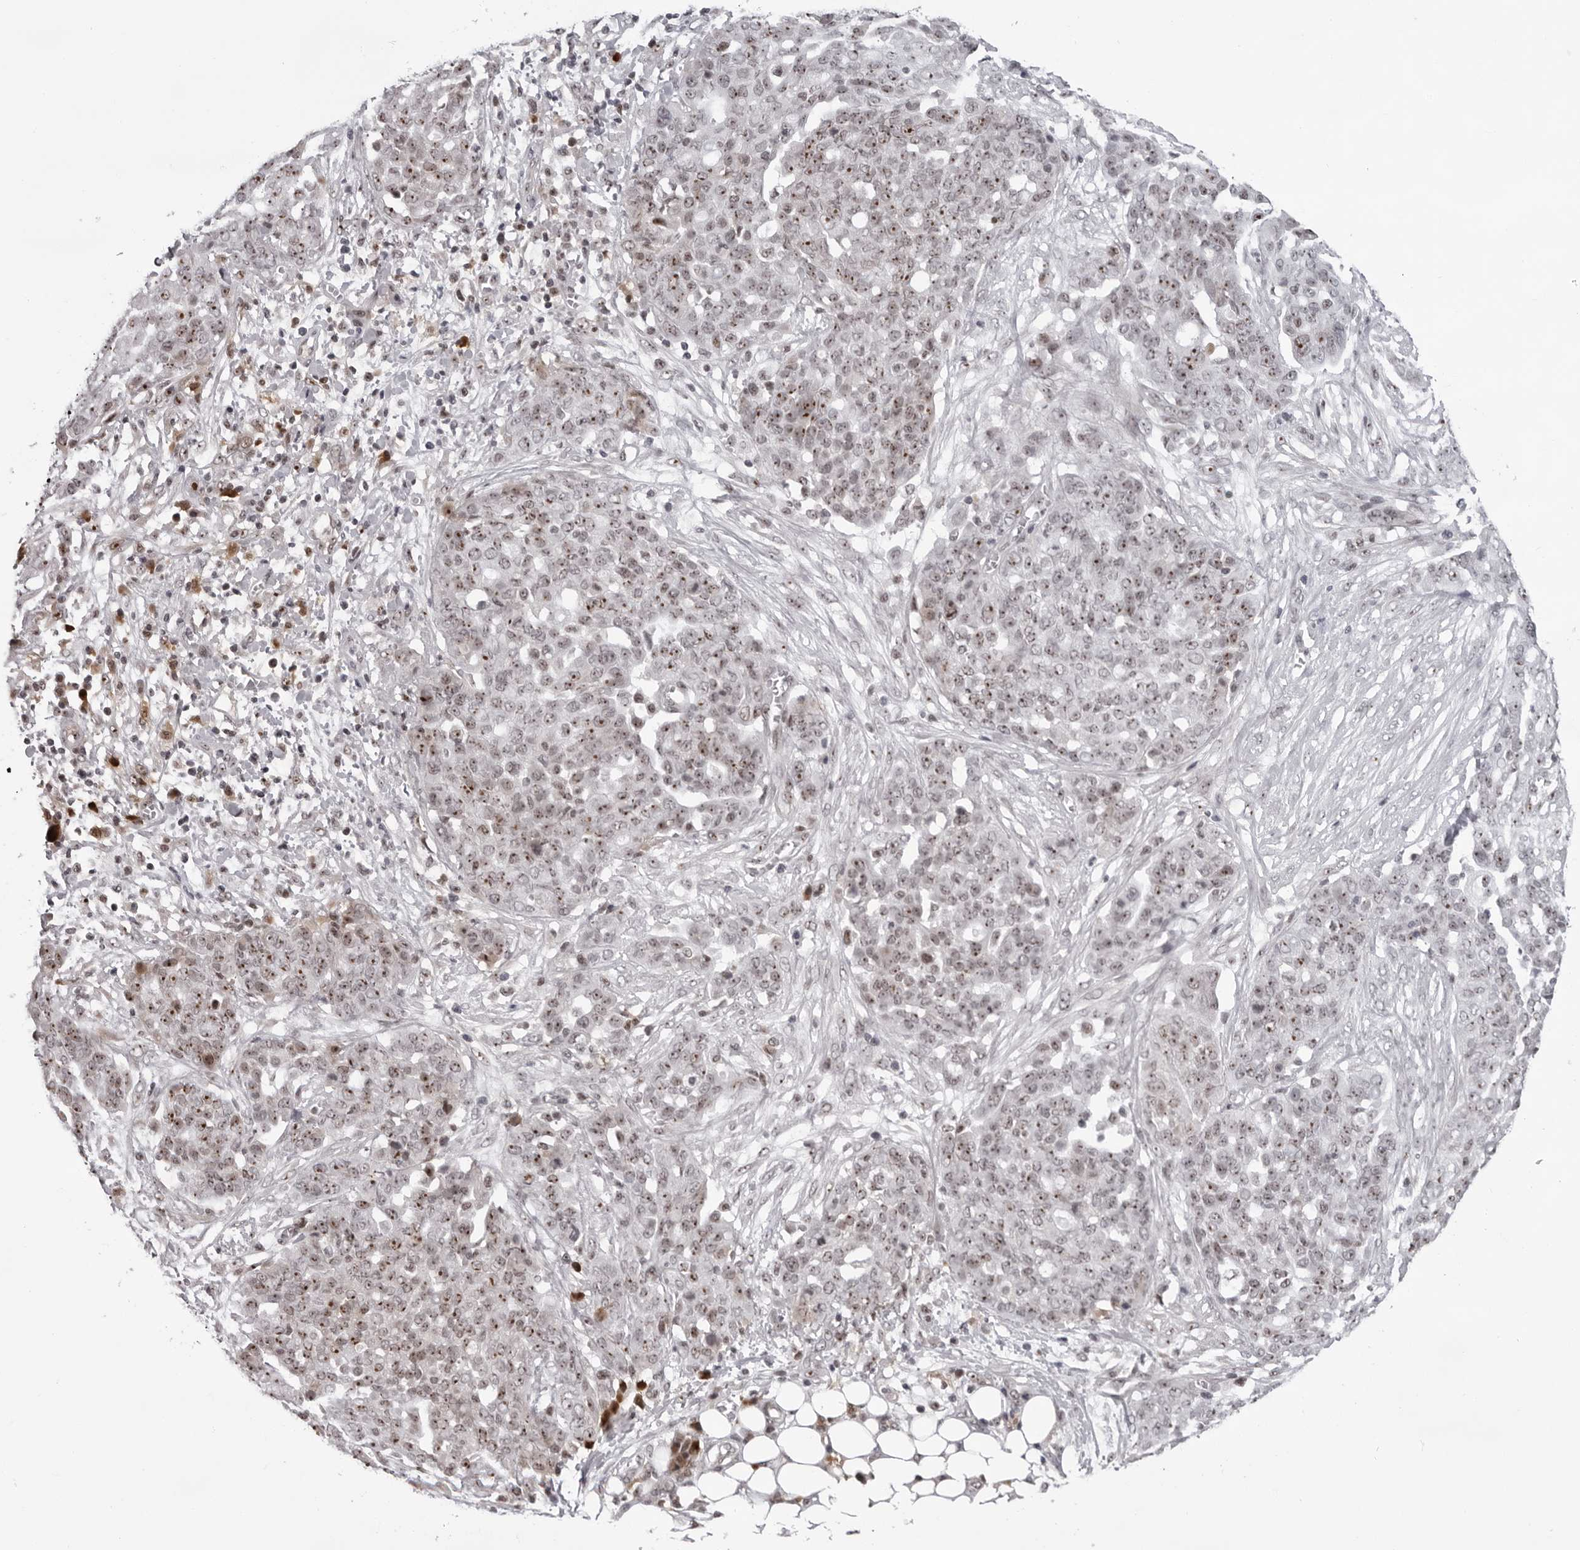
{"staining": {"intensity": "strong", "quantity": ">75%", "location": "nuclear"}, "tissue": "ovarian cancer", "cell_type": "Tumor cells", "image_type": "cancer", "snomed": [{"axis": "morphology", "description": "Cystadenocarcinoma, serous, NOS"}, {"axis": "topography", "description": "Soft tissue"}, {"axis": "topography", "description": "Ovary"}], "caption": "This image shows IHC staining of human ovarian cancer (serous cystadenocarcinoma), with high strong nuclear expression in about >75% of tumor cells.", "gene": "EXOSC10", "patient": {"sex": "female", "age": 57}}